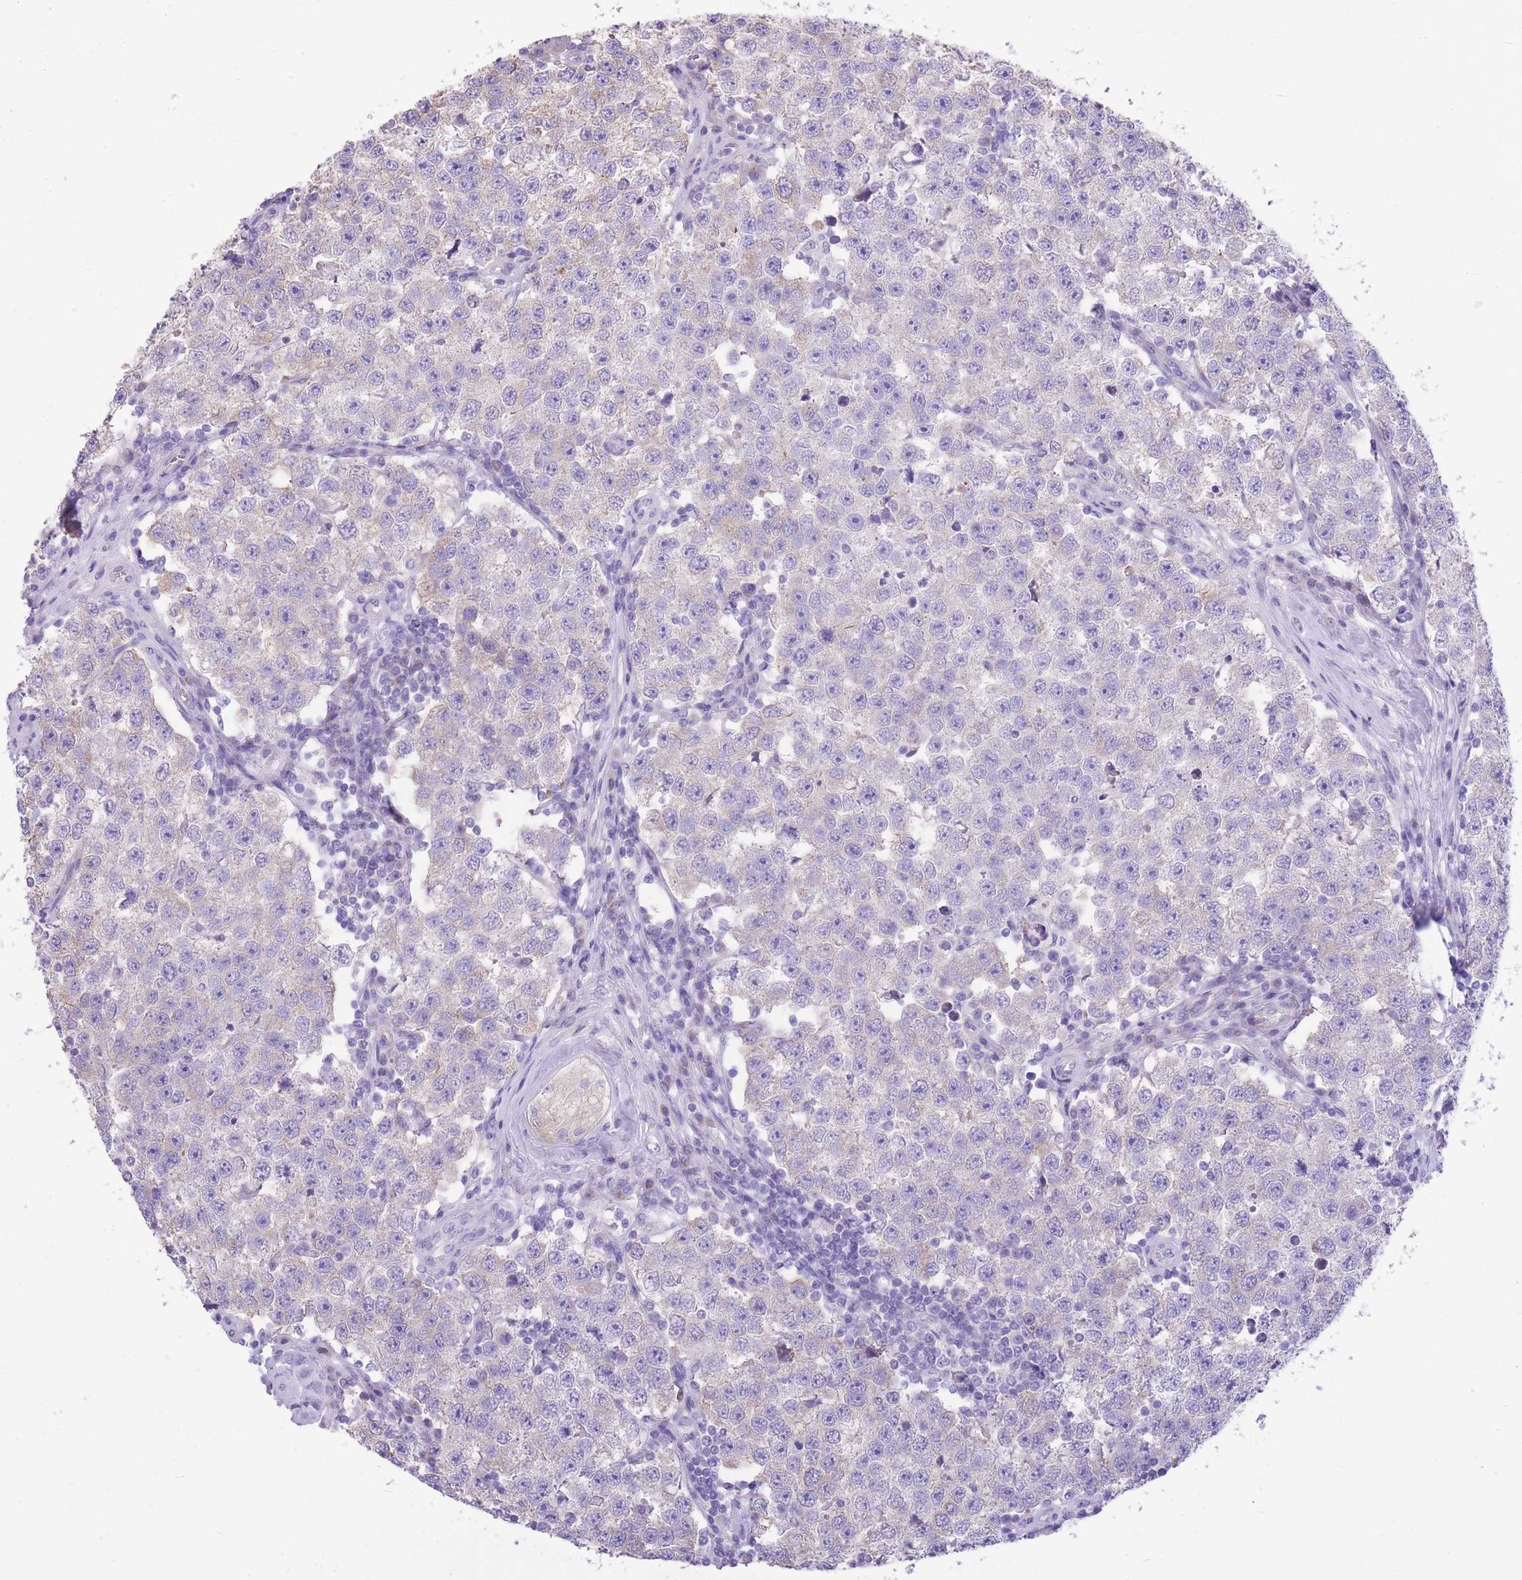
{"staining": {"intensity": "negative", "quantity": "none", "location": "none"}, "tissue": "testis cancer", "cell_type": "Tumor cells", "image_type": "cancer", "snomed": [{"axis": "morphology", "description": "Seminoma, NOS"}, {"axis": "topography", "description": "Testis"}], "caption": "The image shows no significant expression in tumor cells of testis cancer. The staining is performed using DAB (3,3'-diaminobenzidine) brown chromogen with nuclei counter-stained in using hematoxylin.", "gene": "RHOU", "patient": {"sex": "male", "age": 34}}